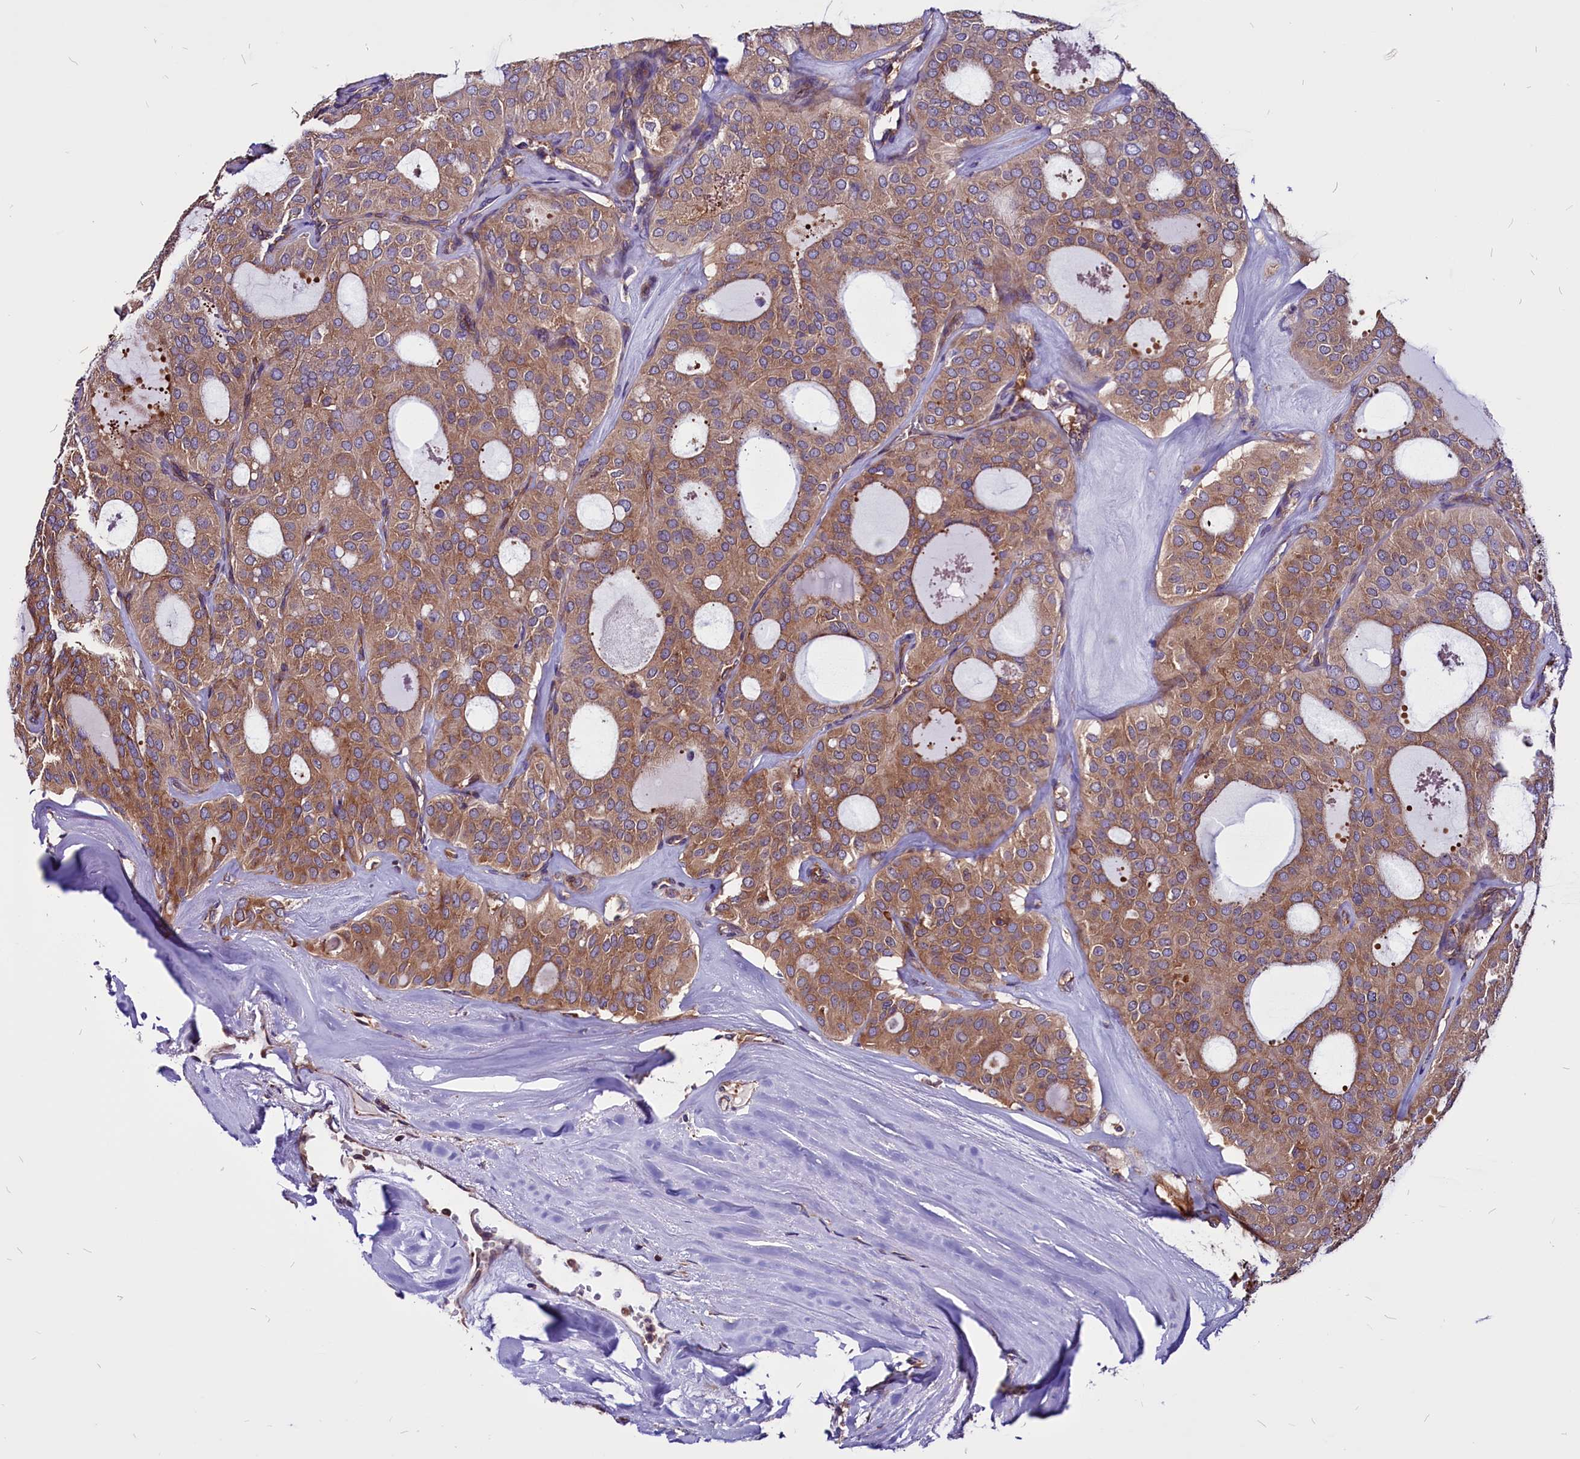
{"staining": {"intensity": "moderate", "quantity": ">75%", "location": "cytoplasmic/membranous"}, "tissue": "thyroid cancer", "cell_type": "Tumor cells", "image_type": "cancer", "snomed": [{"axis": "morphology", "description": "Follicular adenoma carcinoma, NOS"}, {"axis": "topography", "description": "Thyroid gland"}], "caption": "This is an image of IHC staining of thyroid cancer, which shows moderate positivity in the cytoplasmic/membranous of tumor cells.", "gene": "EIF3G", "patient": {"sex": "male", "age": 75}}